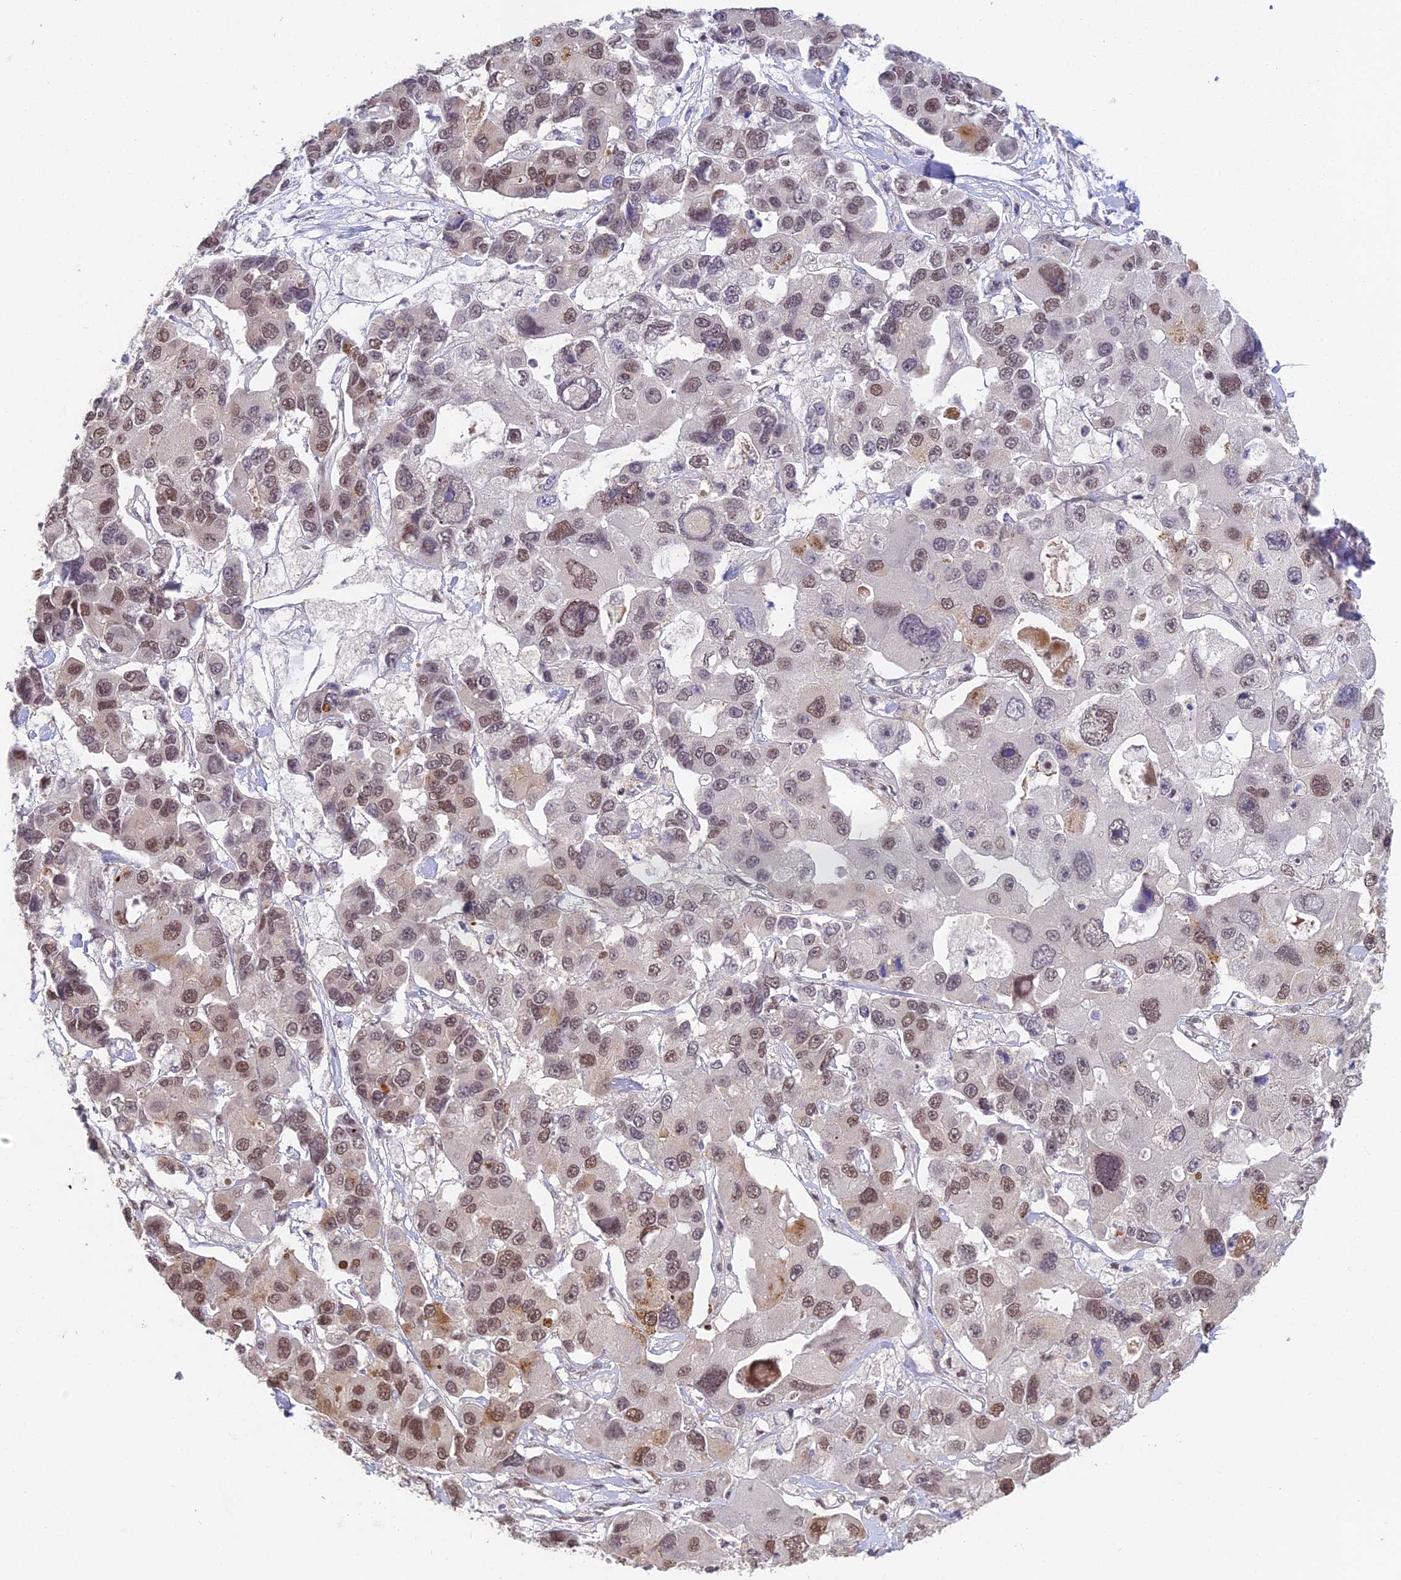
{"staining": {"intensity": "moderate", "quantity": ">75%", "location": "nuclear"}, "tissue": "lung cancer", "cell_type": "Tumor cells", "image_type": "cancer", "snomed": [{"axis": "morphology", "description": "Adenocarcinoma, NOS"}, {"axis": "topography", "description": "Lung"}], "caption": "Immunohistochemistry photomicrograph of neoplastic tissue: adenocarcinoma (lung) stained using immunohistochemistry shows medium levels of moderate protein expression localized specifically in the nuclear of tumor cells, appearing as a nuclear brown color.", "gene": "ABHD17A", "patient": {"sex": "female", "age": 54}}